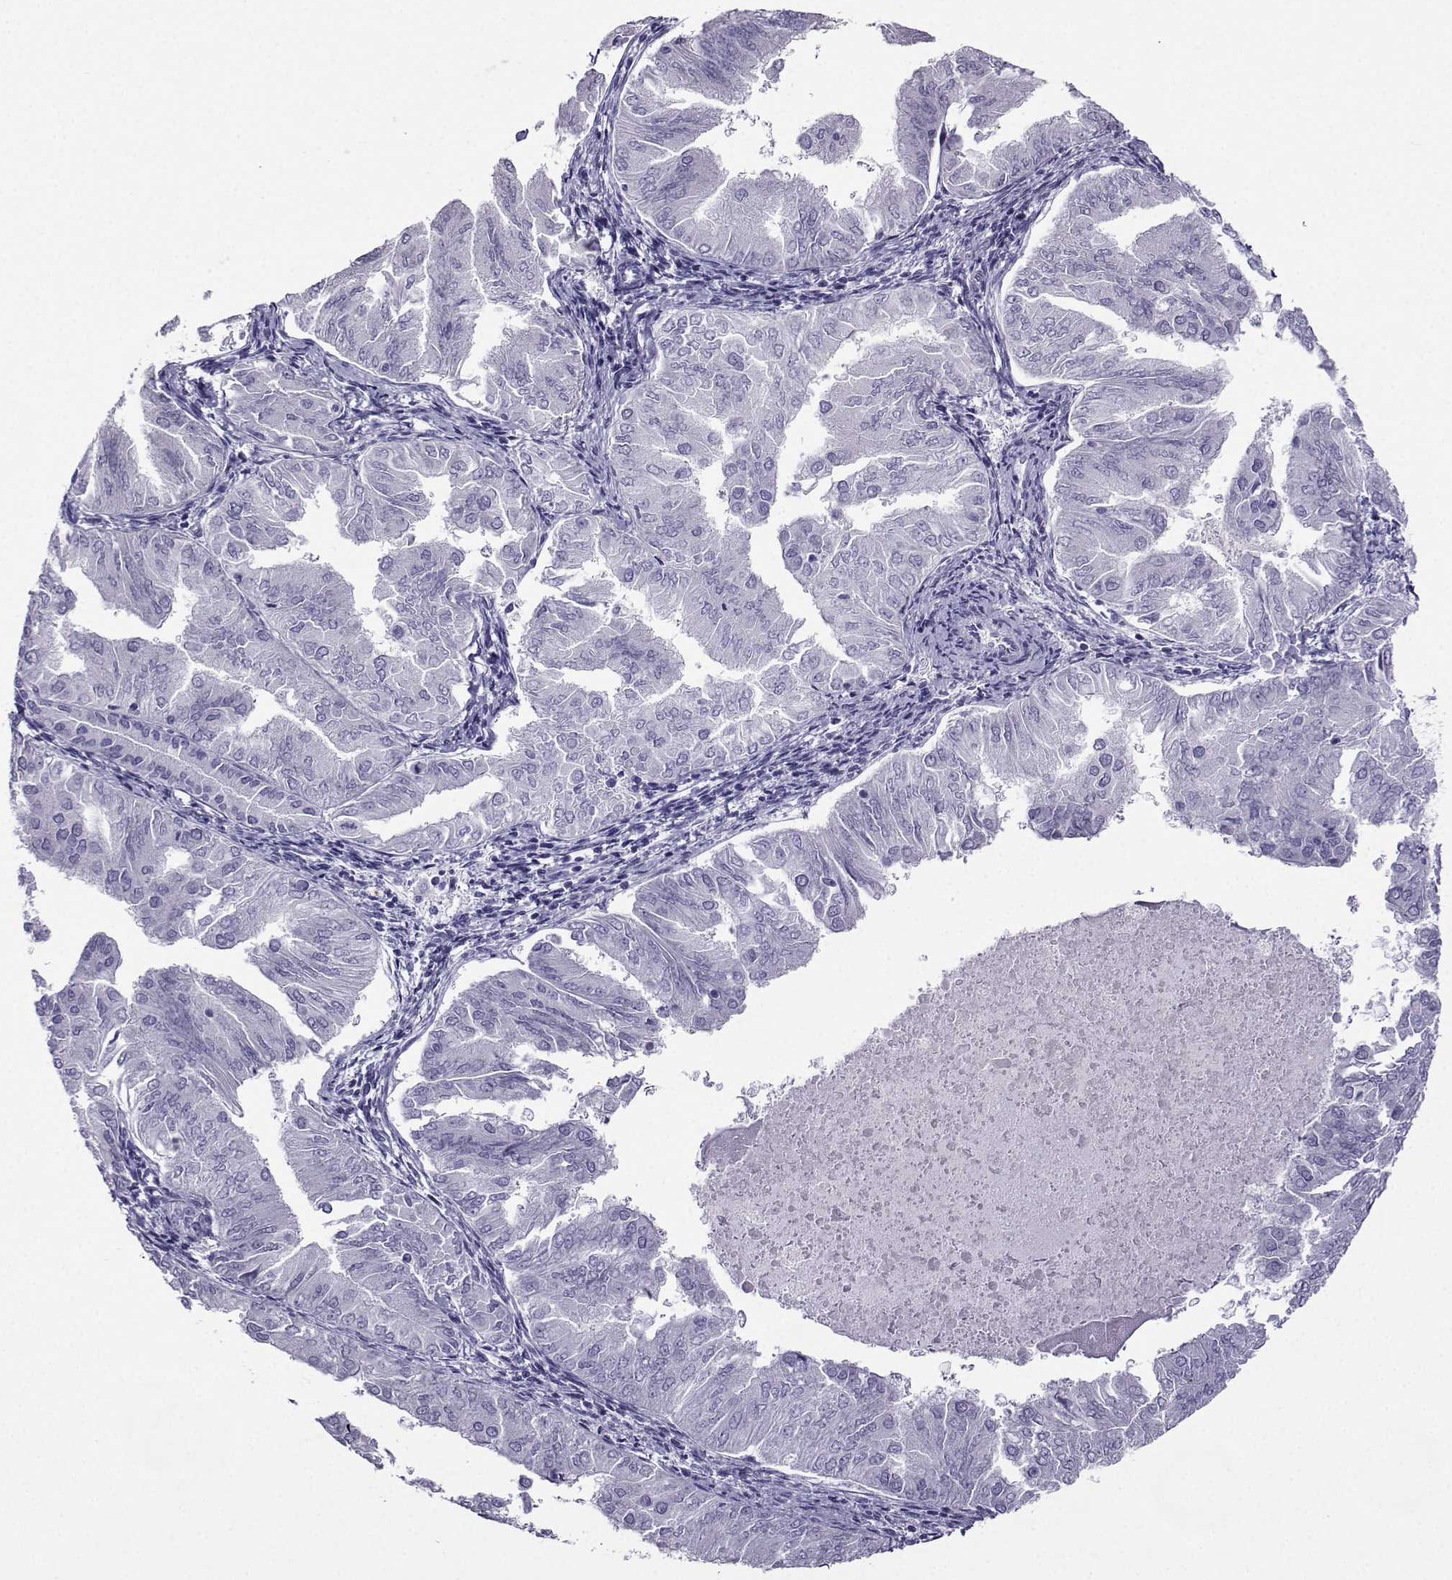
{"staining": {"intensity": "negative", "quantity": "none", "location": "none"}, "tissue": "endometrial cancer", "cell_type": "Tumor cells", "image_type": "cancer", "snomed": [{"axis": "morphology", "description": "Adenocarcinoma, NOS"}, {"axis": "topography", "description": "Endometrium"}], "caption": "Immunohistochemical staining of human adenocarcinoma (endometrial) displays no significant positivity in tumor cells. The staining was performed using DAB to visualize the protein expression in brown, while the nuclei were stained in blue with hematoxylin (Magnification: 20x).", "gene": "CRYBB1", "patient": {"sex": "female", "age": 53}}